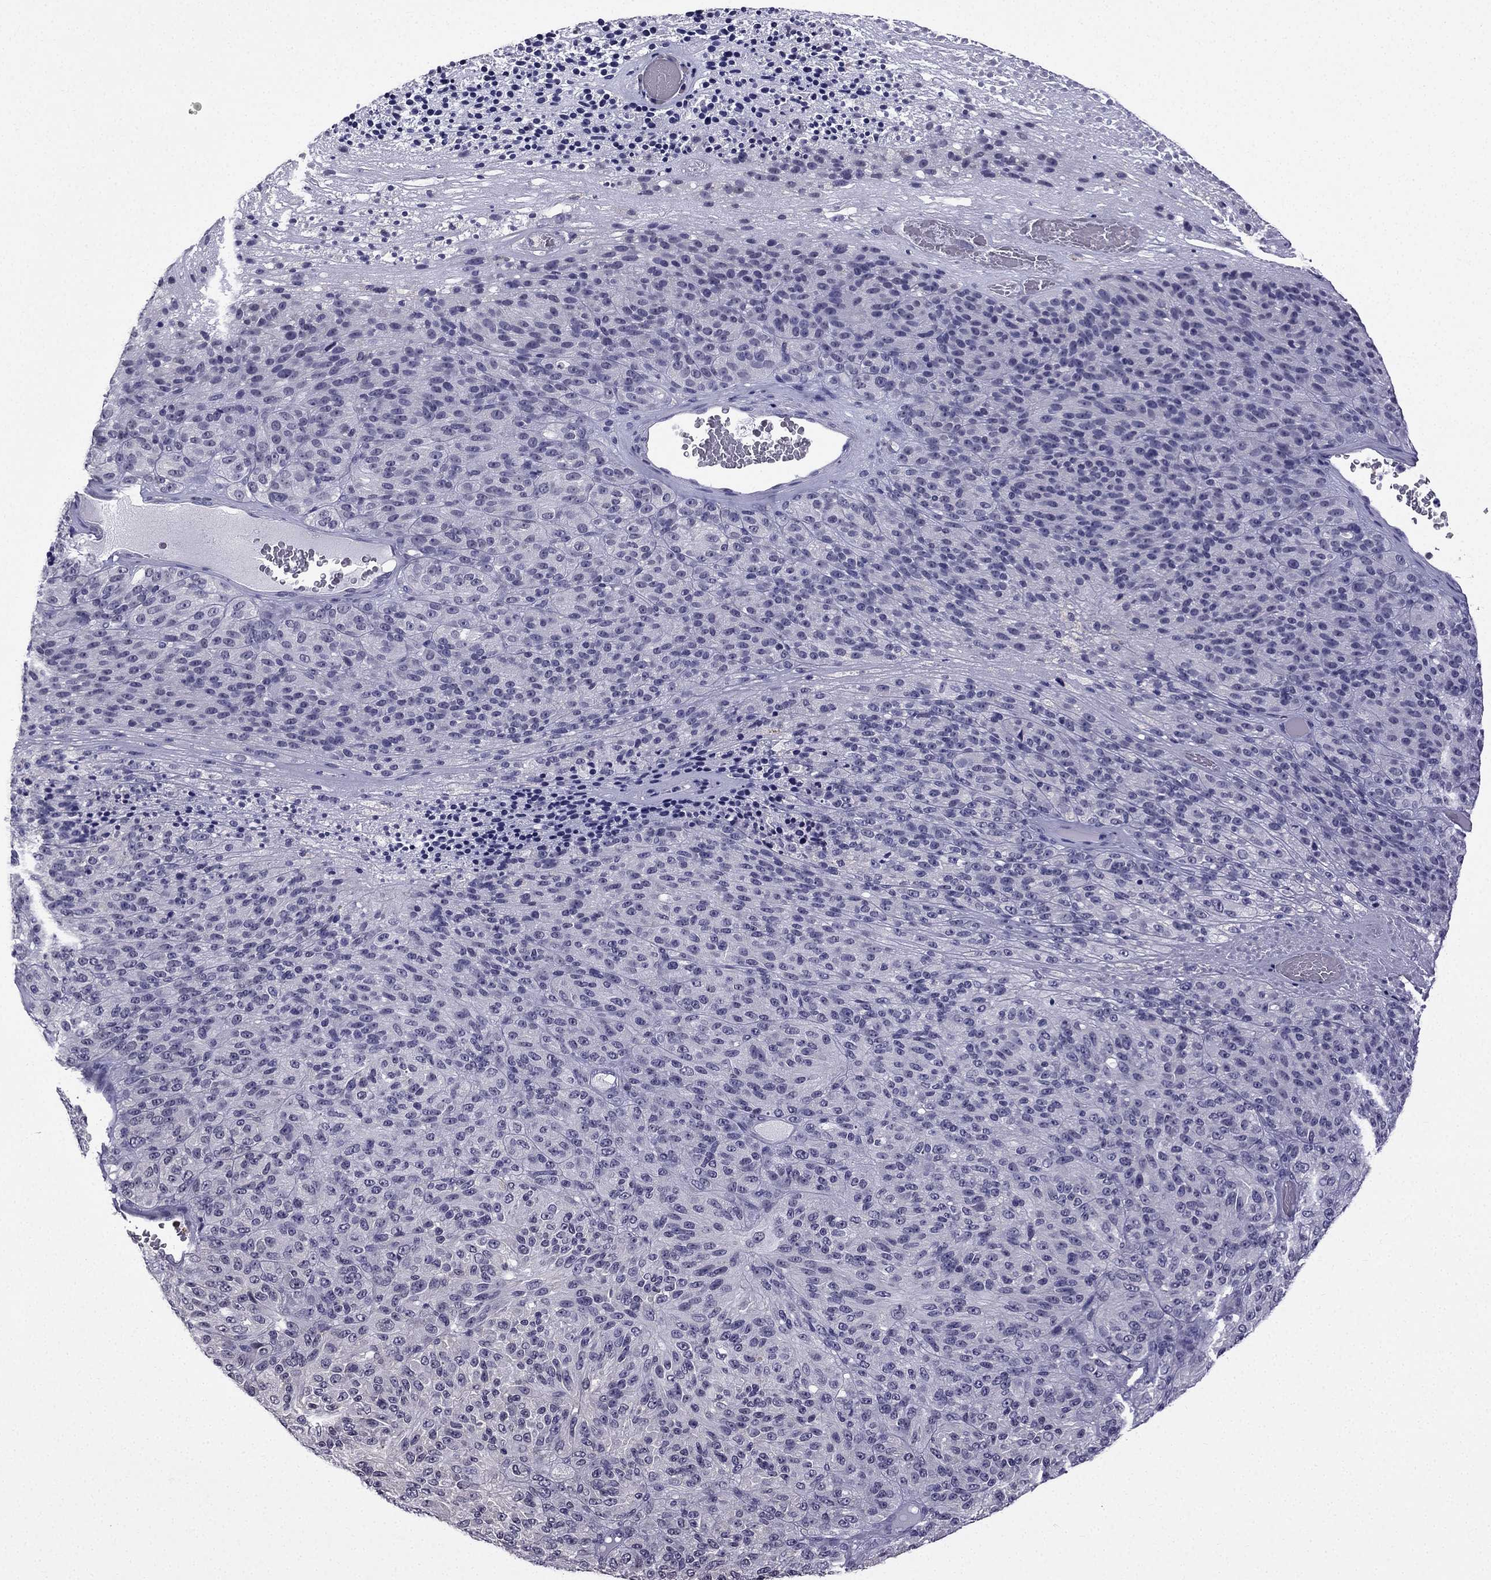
{"staining": {"intensity": "negative", "quantity": "none", "location": "none"}, "tissue": "melanoma", "cell_type": "Tumor cells", "image_type": "cancer", "snomed": [{"axis": "morphology", "description": "Malignant melanoma, Metastatic site"}, {"axis": "topography", "description": "Brain"}], "caption": "Melanoma was stained to show a protein in brown. There is no significant staining in tumor cells.", "gene": "CCK", "patient": {"sex": "female", "age": 56}}